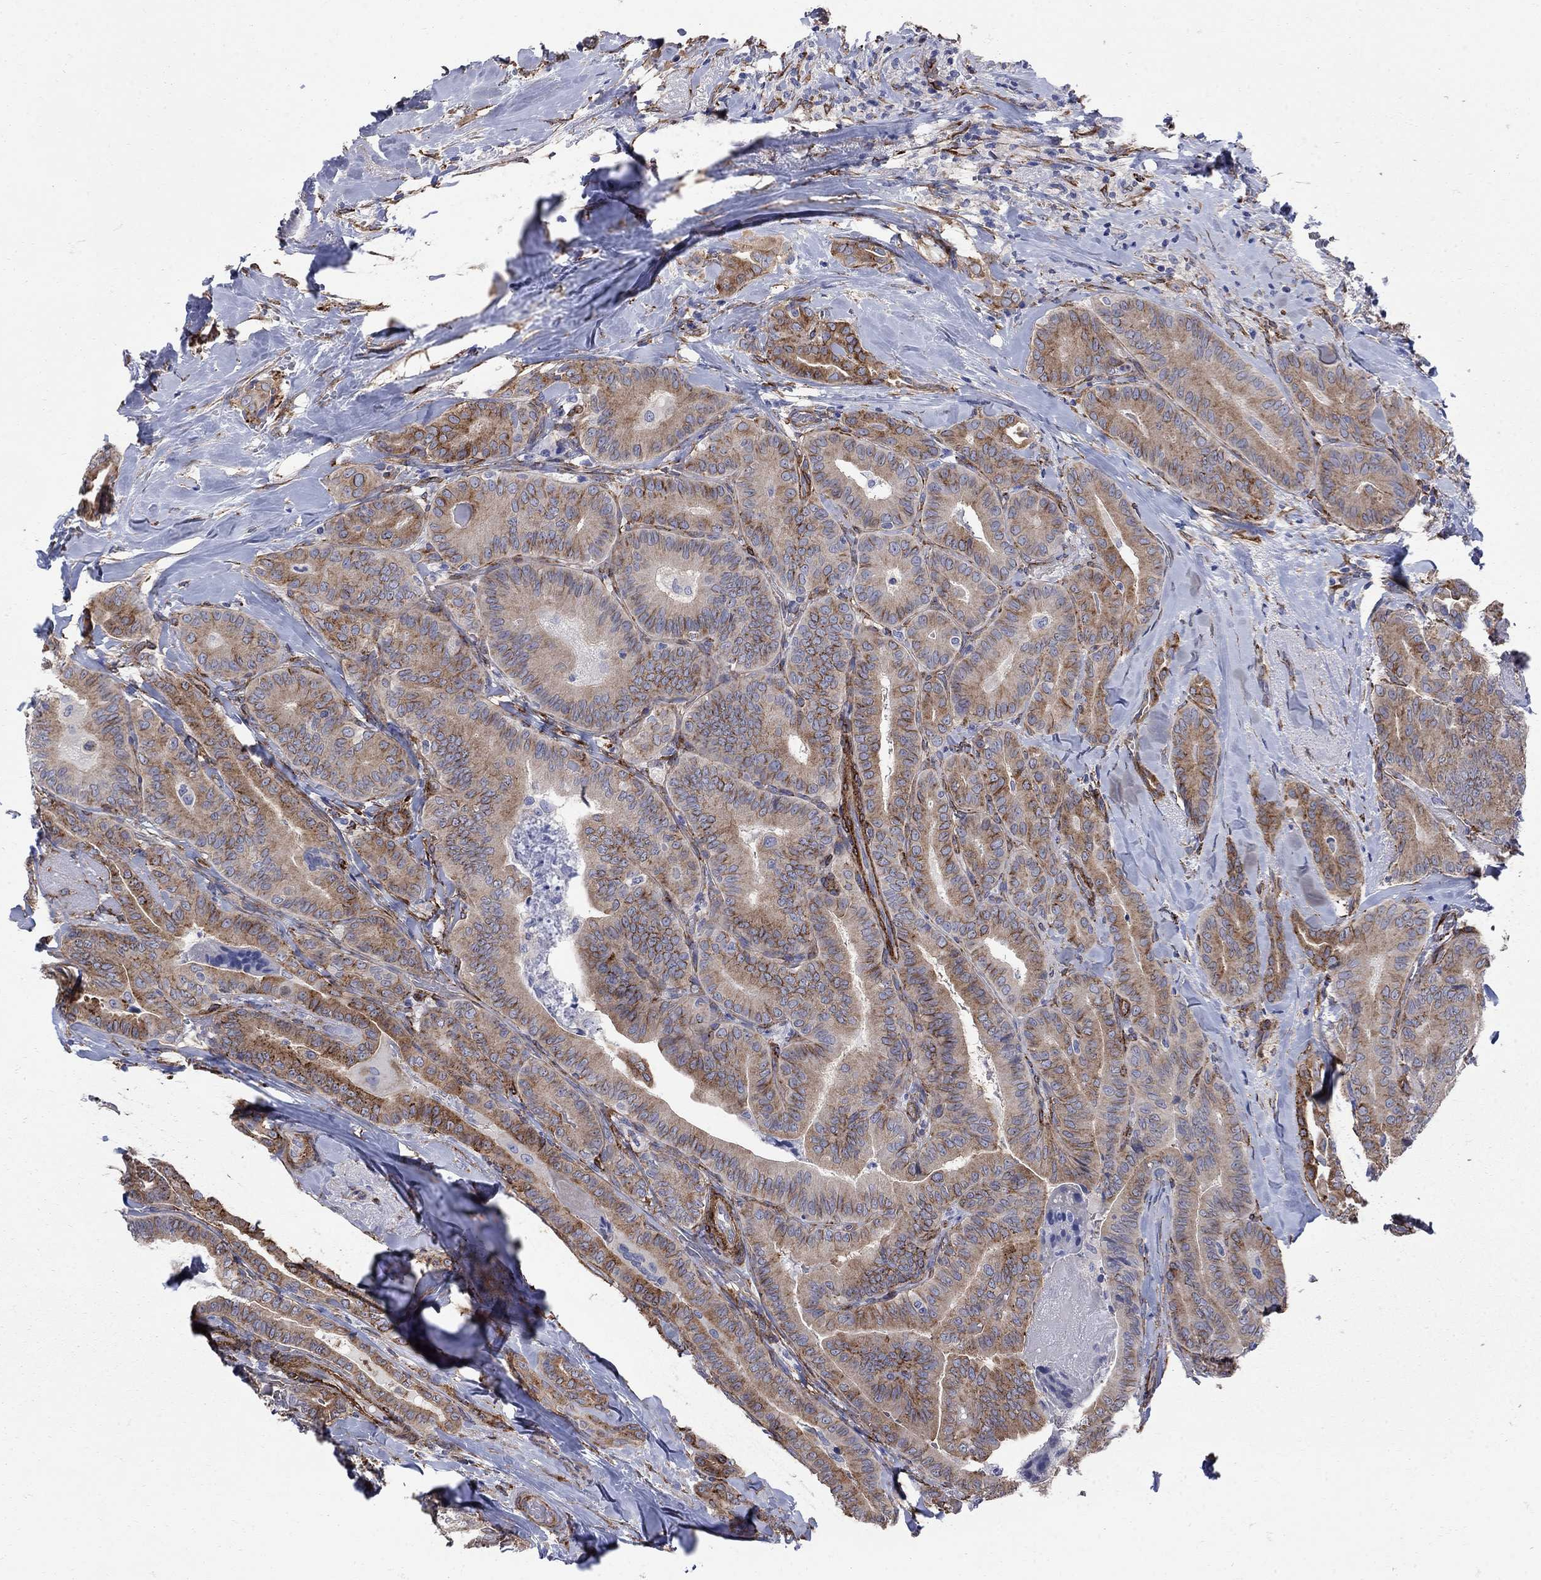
{"staining": {"intensity": "moderate", "quantity": ">75%", "location": "cytoplasmic/membranous"}, "tissue": "thyroid cancer", "cell_type": "Tumor cells", "image_type": "cancer", "snomed": [{"axis": "morphology", "description": "Papillary adenocarcinoma, NOS"}, {"axis": "topography", "description": "Thyroid gland"}], "caption": "The photomicrograph demonstrates staining of papillary adenocarcinoma (thyroid), revealing moderate cytoplasmic/membranous protein expression (brown color) within tumor cells. The staining was performed using DAB, with brown indicating positive protein expression. Nuclei are stained blue with hematoxylin.", "gene": "SEPTIN8", "patient": {"sex": "male", "age": 61}}